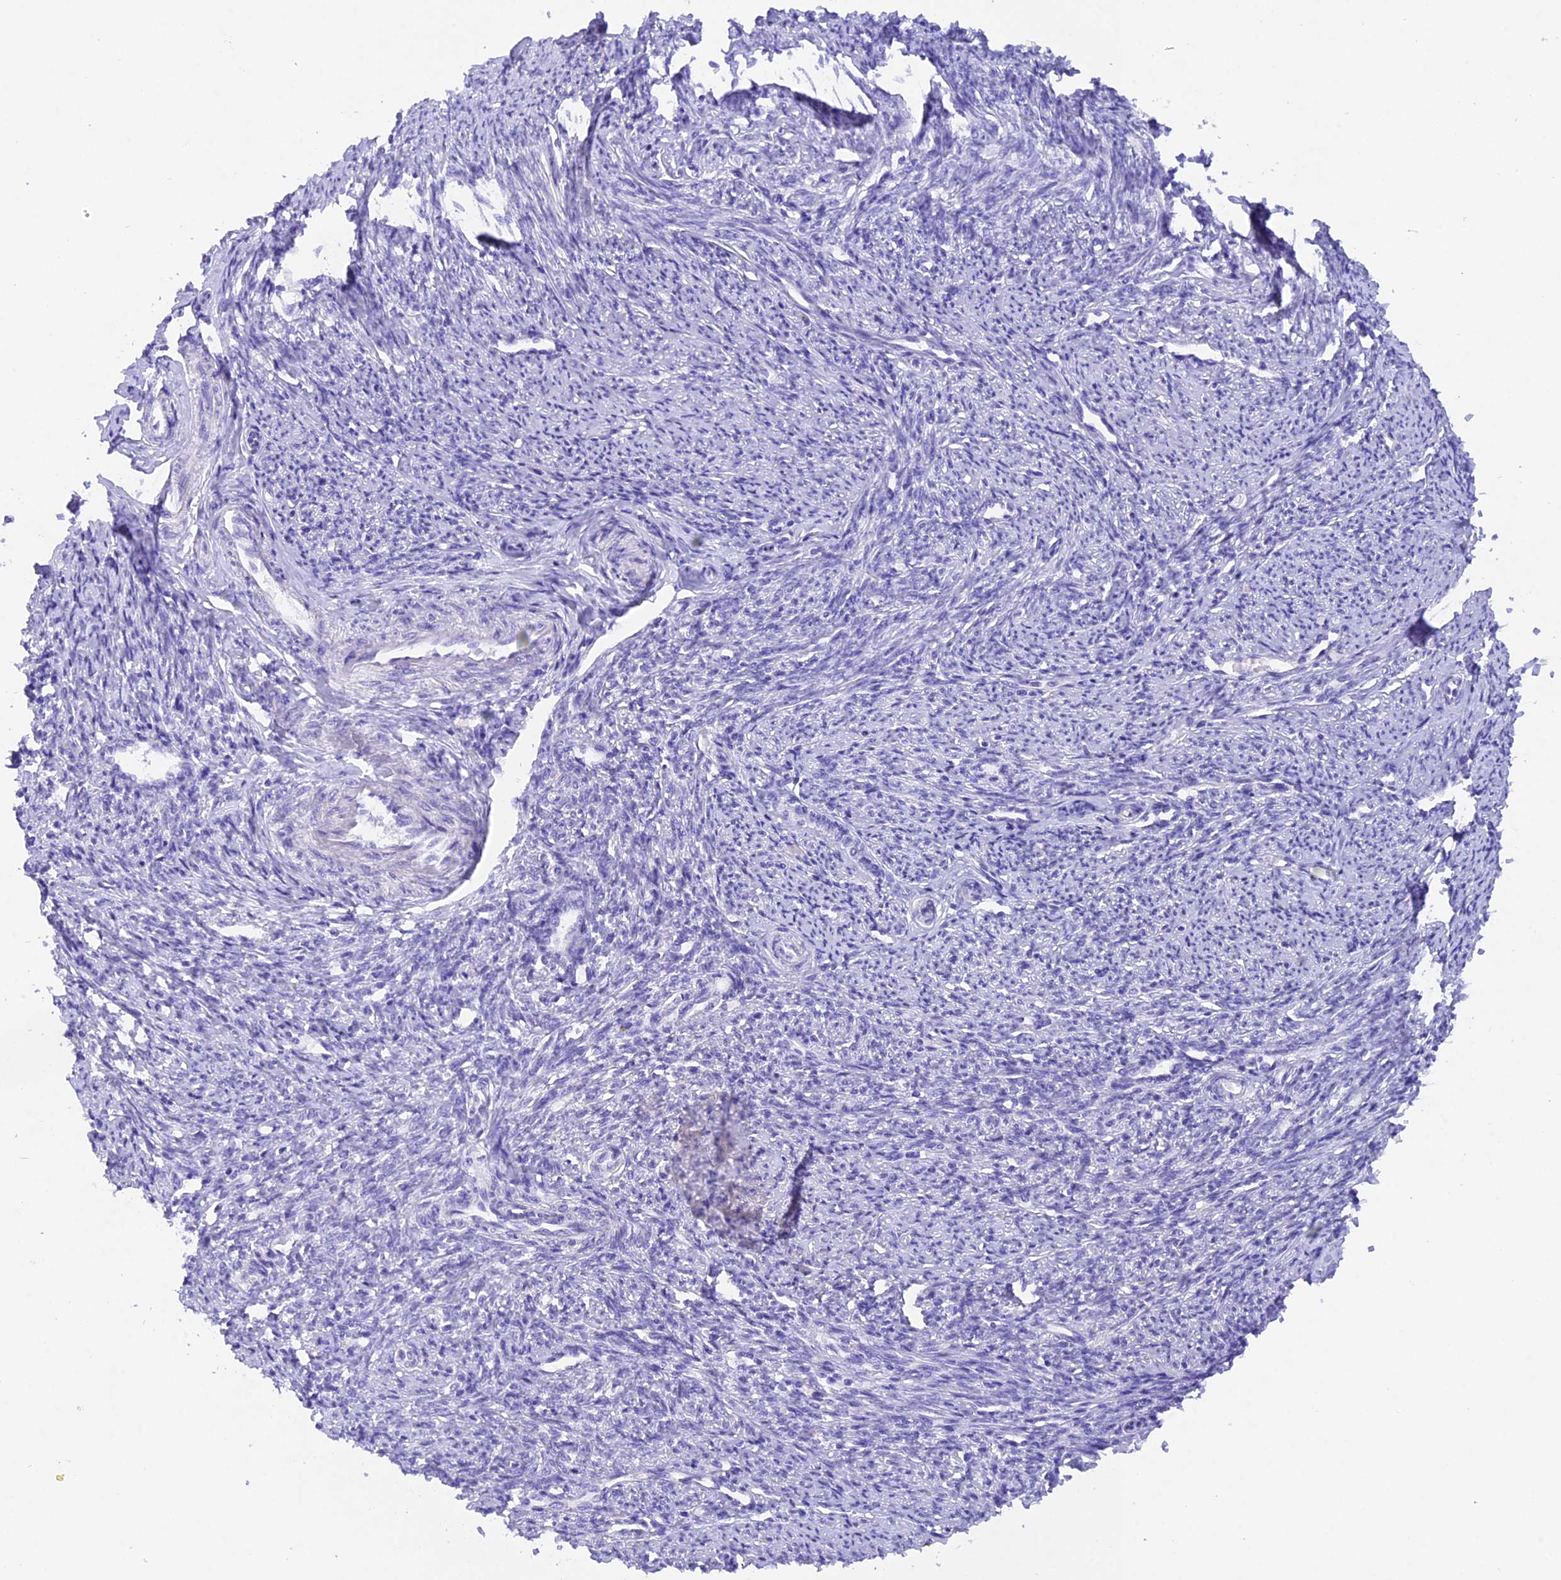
{"staining": {"intensity": "negative", "quantity": "none", "location": "none"}, "tissue": "smooth muscle", "cell_type": "Smooth muscle cells", "image_type": "normal", "snomed": [{"axis": "morphology", "description": "Normal tissue, NOS"}, {"axis": "topography", "description": "Smooth muscle"}, {"axis": "topography", "description": "Uterus"}], "caption": "IHC histopathology image of benign human smooth muscle stained for a protein (brown), which demonstrates no positivity in smooth muscle cells.", "gene": "PKIA", "patient": {"sex": "female", "age": 59}}